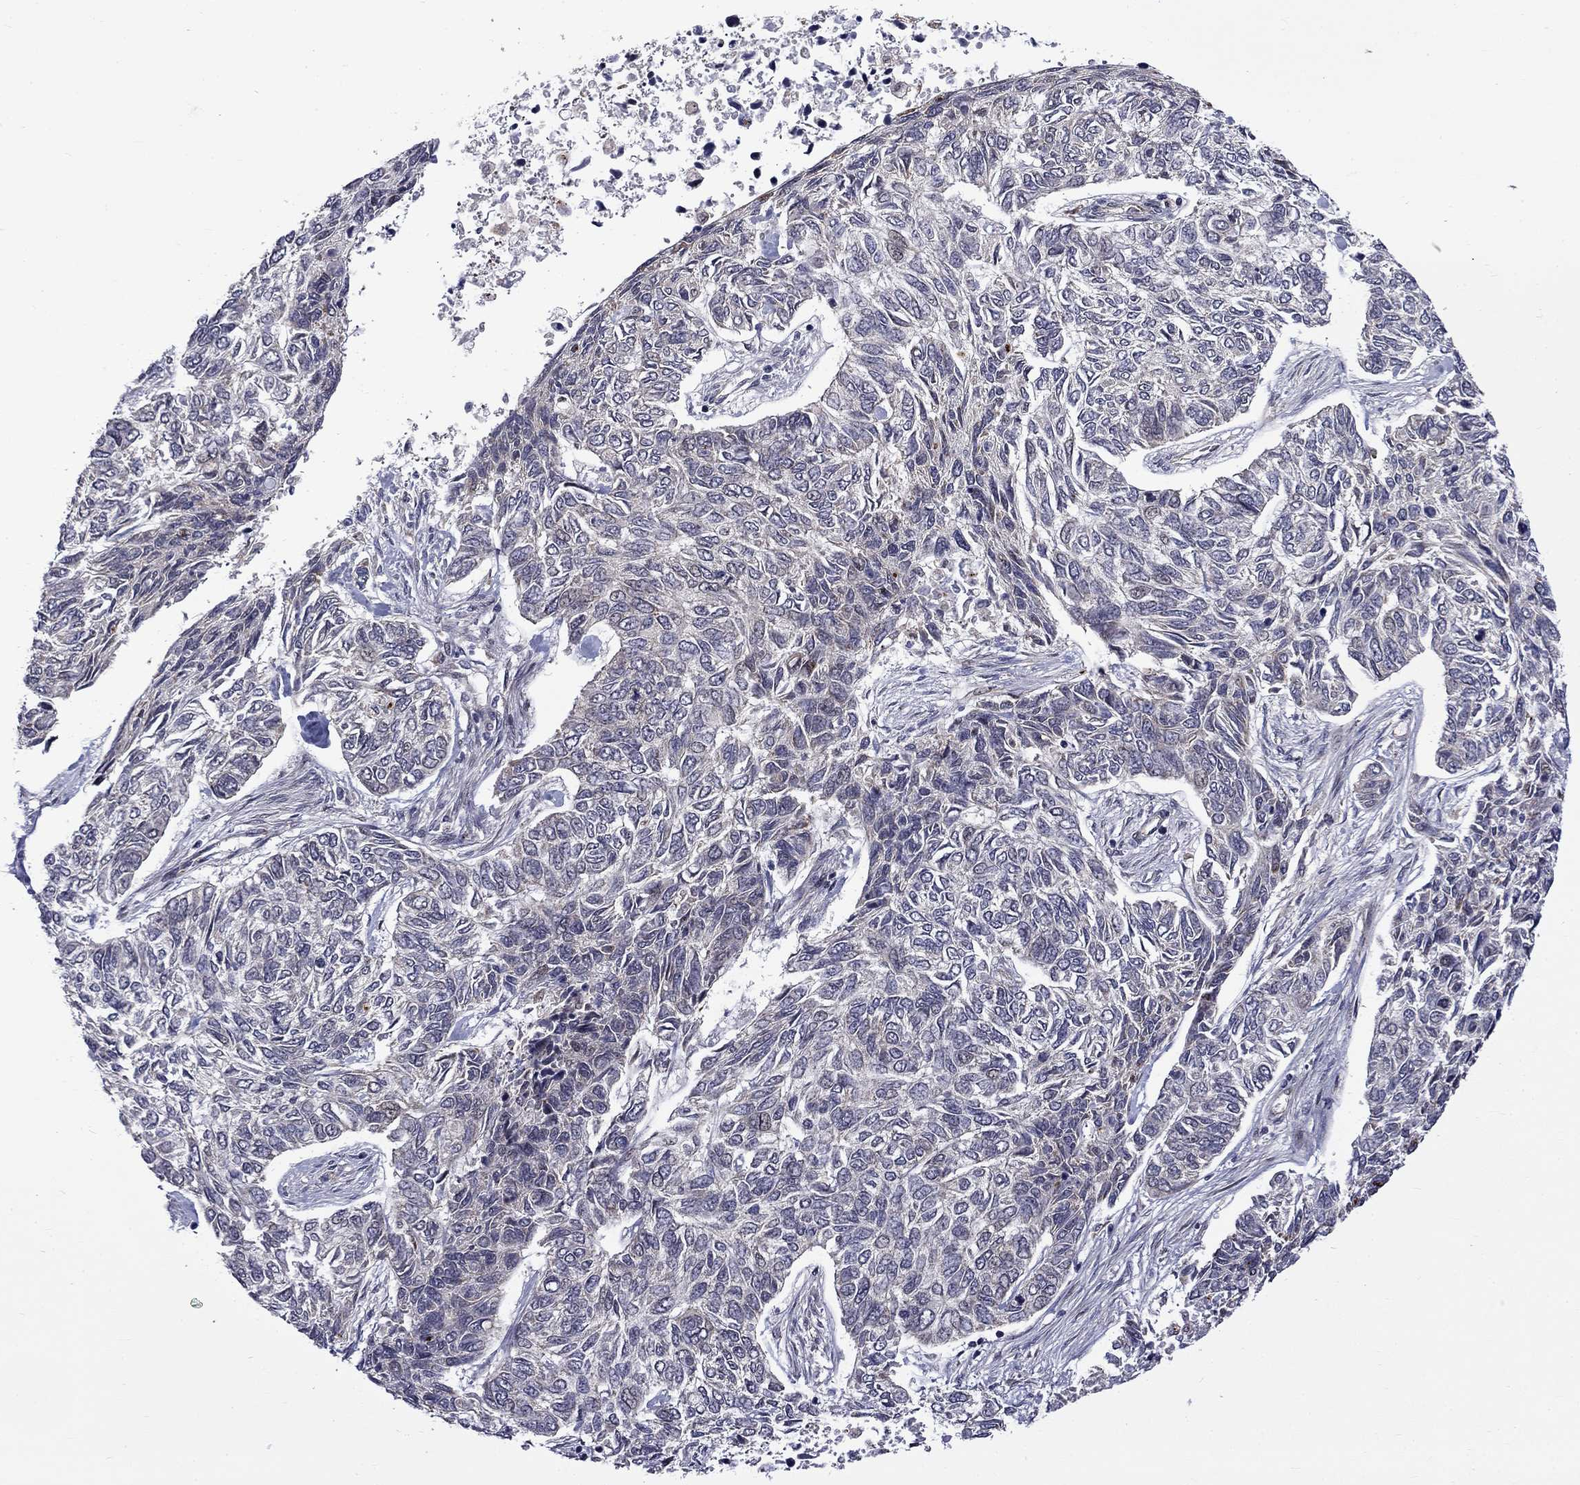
{"staining": {"intensity": "negative", "quantity": "none", "location": "none"}, "tissue": "skin cancer", "cell_type": "Tumor cells", "image_type": "cancer", "snomed": [{"axis": "morphology", "description": "Basal cell carcinoma"}, {"axis": "topography", "description": "Skin"}], "caption": "Immunohistochemistry (IHC) image of neoplastic tissue: human skin cancer stained with DAB exhibits no significant protein staining in tumor cells. (IHC, brightfield microscopy, high magnification).", "gene": "KPNA3", "patient": {"sex": "female", "age": 65}}